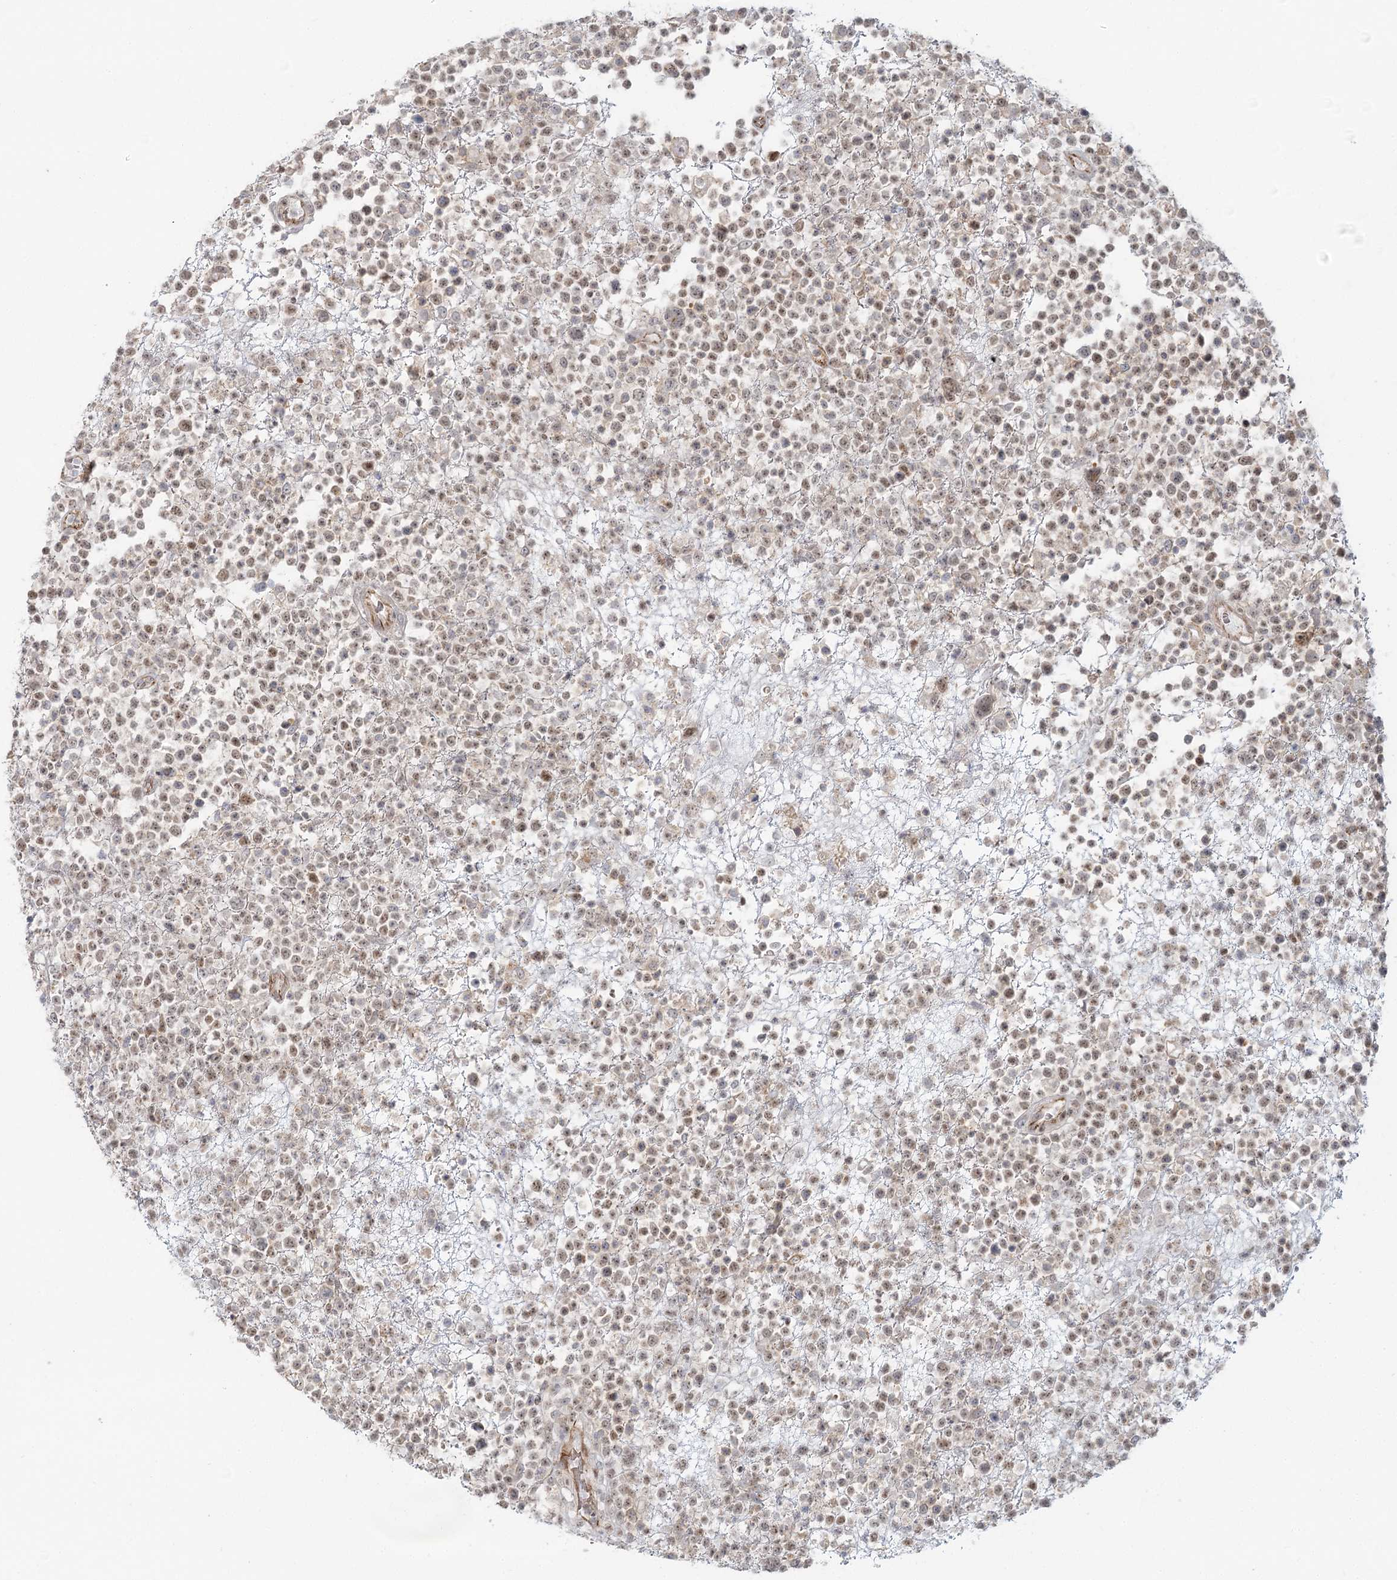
{"staining": {"intensity": "weak", "quantity": "25%-75%", "location": "nuclear"}, "tissue": "lymphoma", "cell_type": "Tumor cells", "image_type": "cancer", "snomed": [{"axis": "morphology", "description": "Malignant lymphoma, non-Hodgkin's type, High grade"}, {"axis": "topography", "description": "Colon"}], "caption": "Immunohistochemical staining of human lymphoma exhibits weak nuclear protein positivity in about 25%-75% of tumor cells.", "gene": "KBTBD4", "patient": {"sex": "female", "age": 53}}